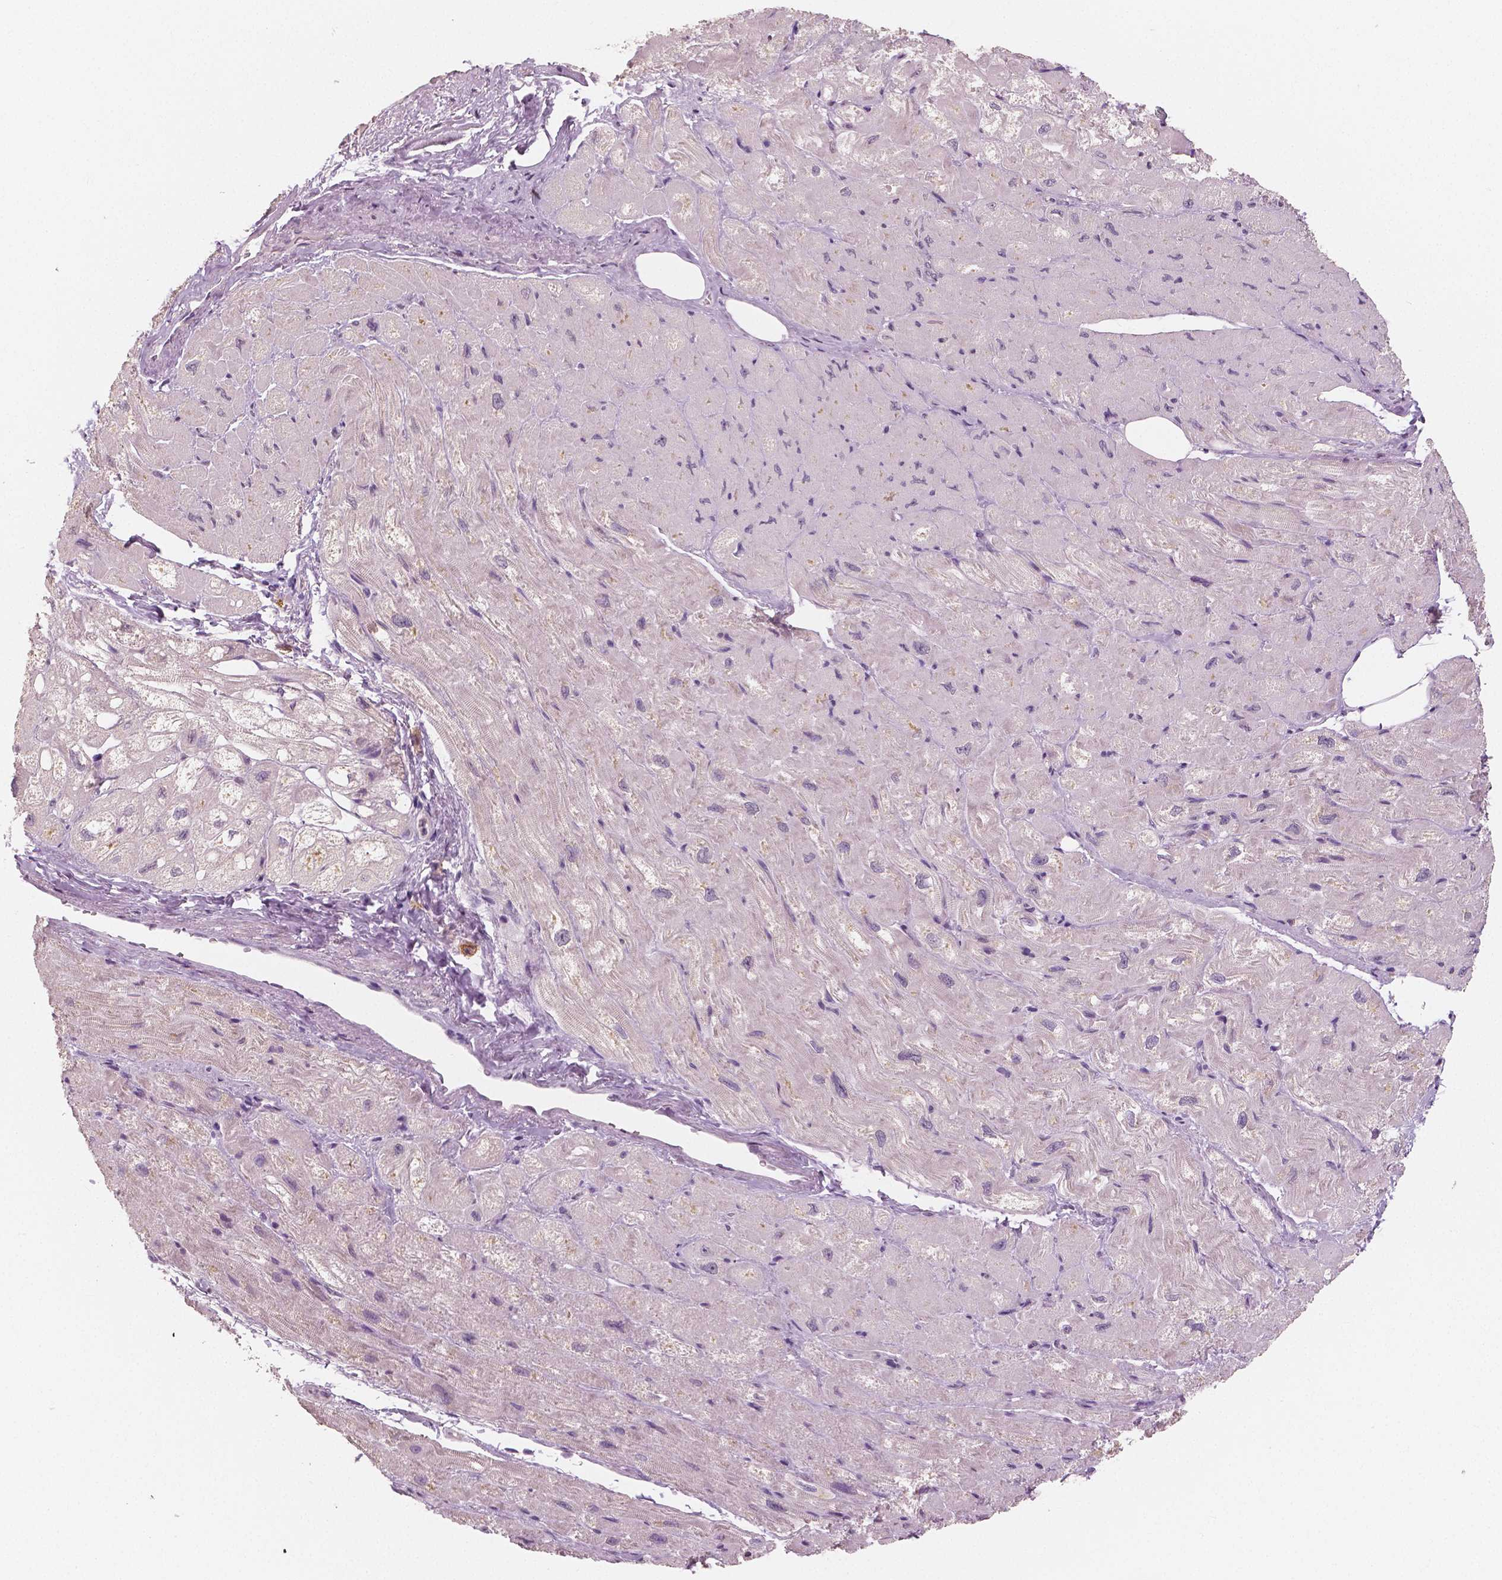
{"staining": {"intensity": "moderate", "quantity": "<25%", "location": "cytoplasmic/membranous"}, "tissue": "heart muscle", "cell_type": "Cardiomyocytes", "image_type": "normal", "snomed": [{"axis": "morphology", "description": "Normal tissue, NOS"}, {"axis": "topography", "description": "Heart"}], "caption": "Immunohistochemical staining of benign heart muscle demonstrates low levels of moderate cytoplasmic/membranous staining in approximately <25% of cardiomyocytes. Nuclei are stained in blue.", "gene": "KIT", "patient": {"sex": "female", "age": 69}}